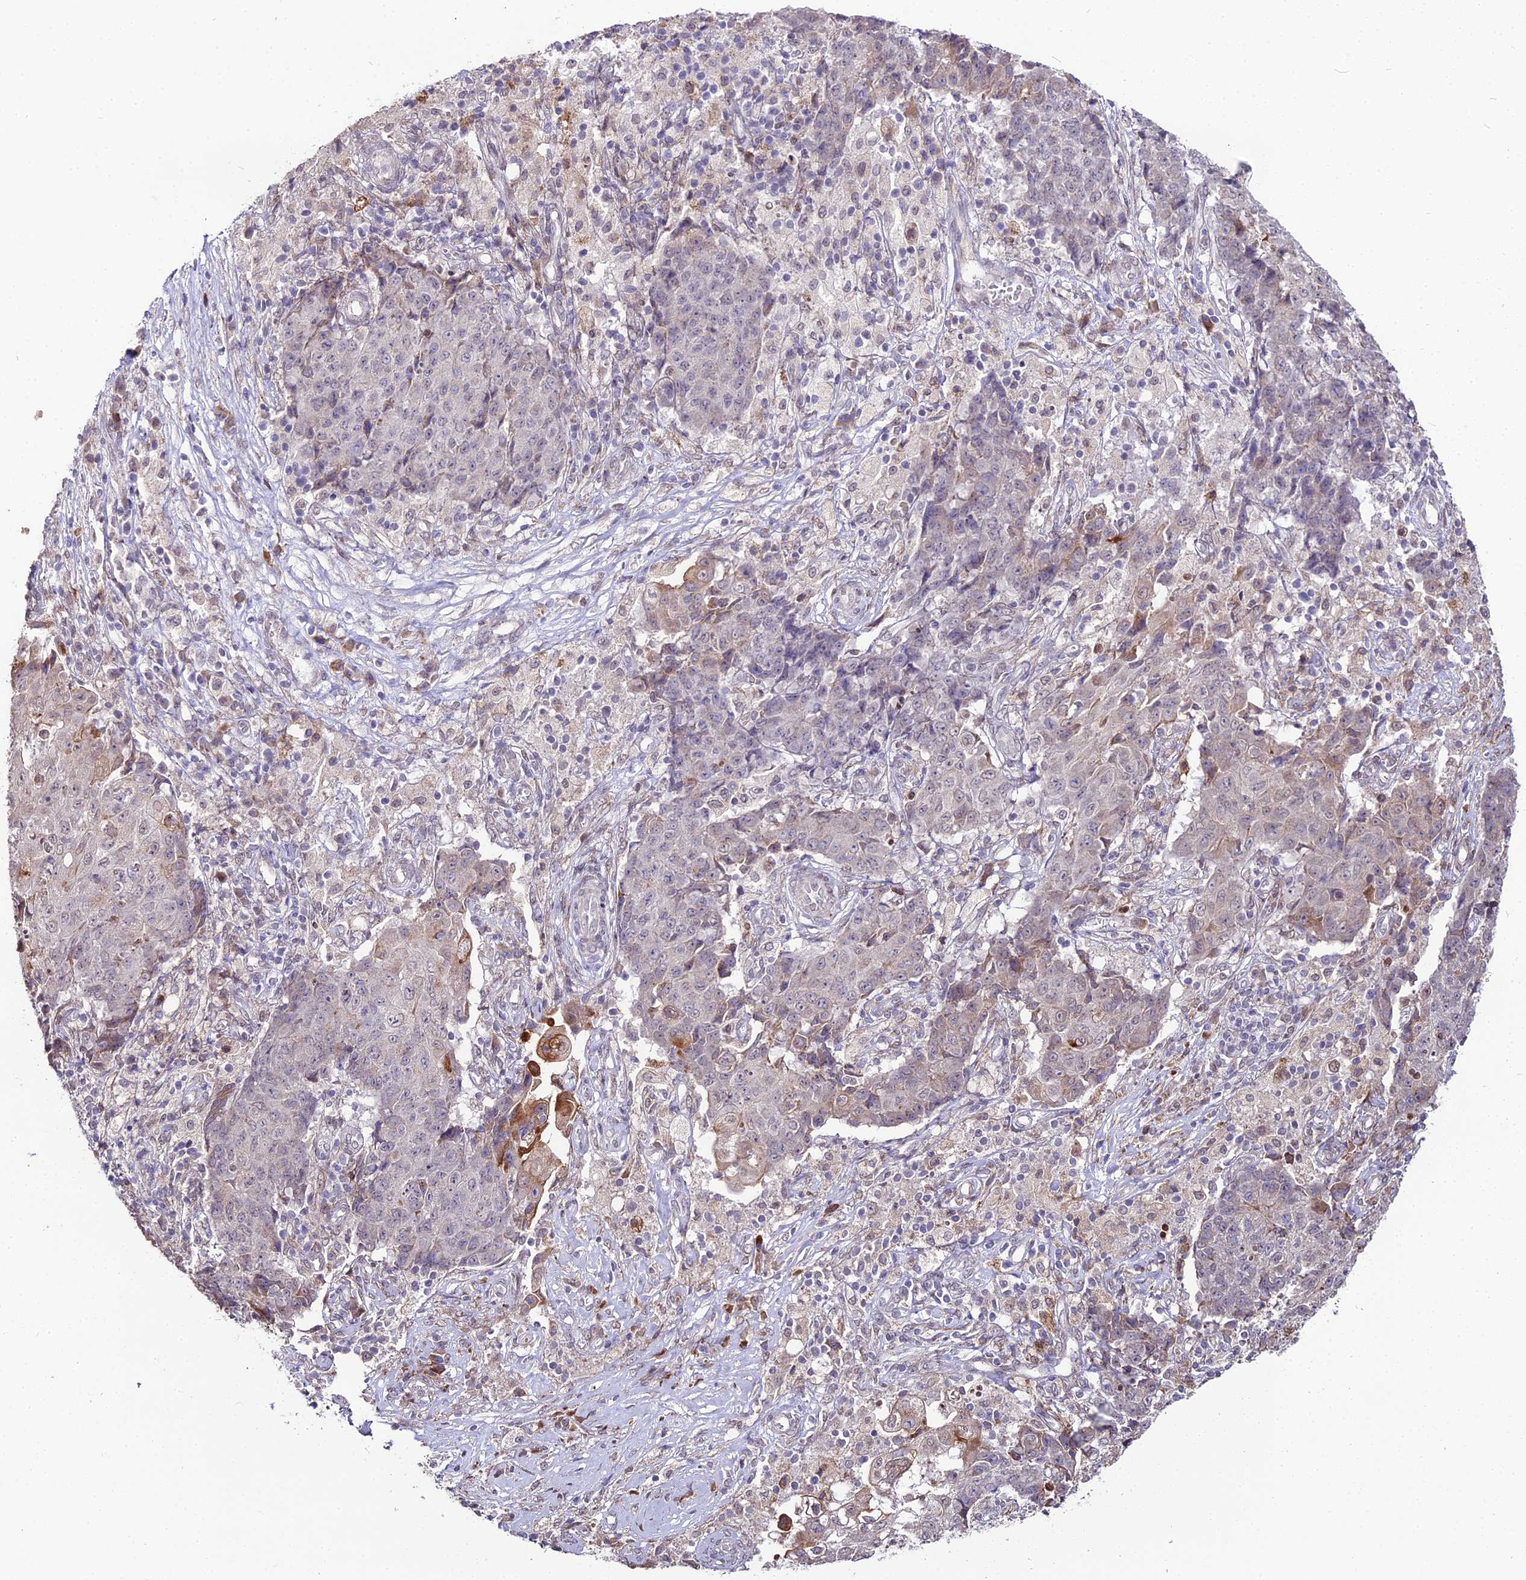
{"staining": {"intensity": "moderate", "quantity": "<25%", "location": "cytoplasmic/membranous"}, "tissue": "ovarian cancer", "cell_type": "Tumor cells", "image_type": "cancer", "snomed": [{"axis": "morphology", "description": "Carcinoma, endometroid"}, {"axis": "topography", "description": "Ovary"}], "caption": "Immunohistochemical staining of endometroid carcinoma (ovarian) shows low levels of moderate cytoplasmic/membranous expression in approximately <25% of tumor cells.", "gene": "TROAP", "patient": {"sex": "female", "age": 42}}